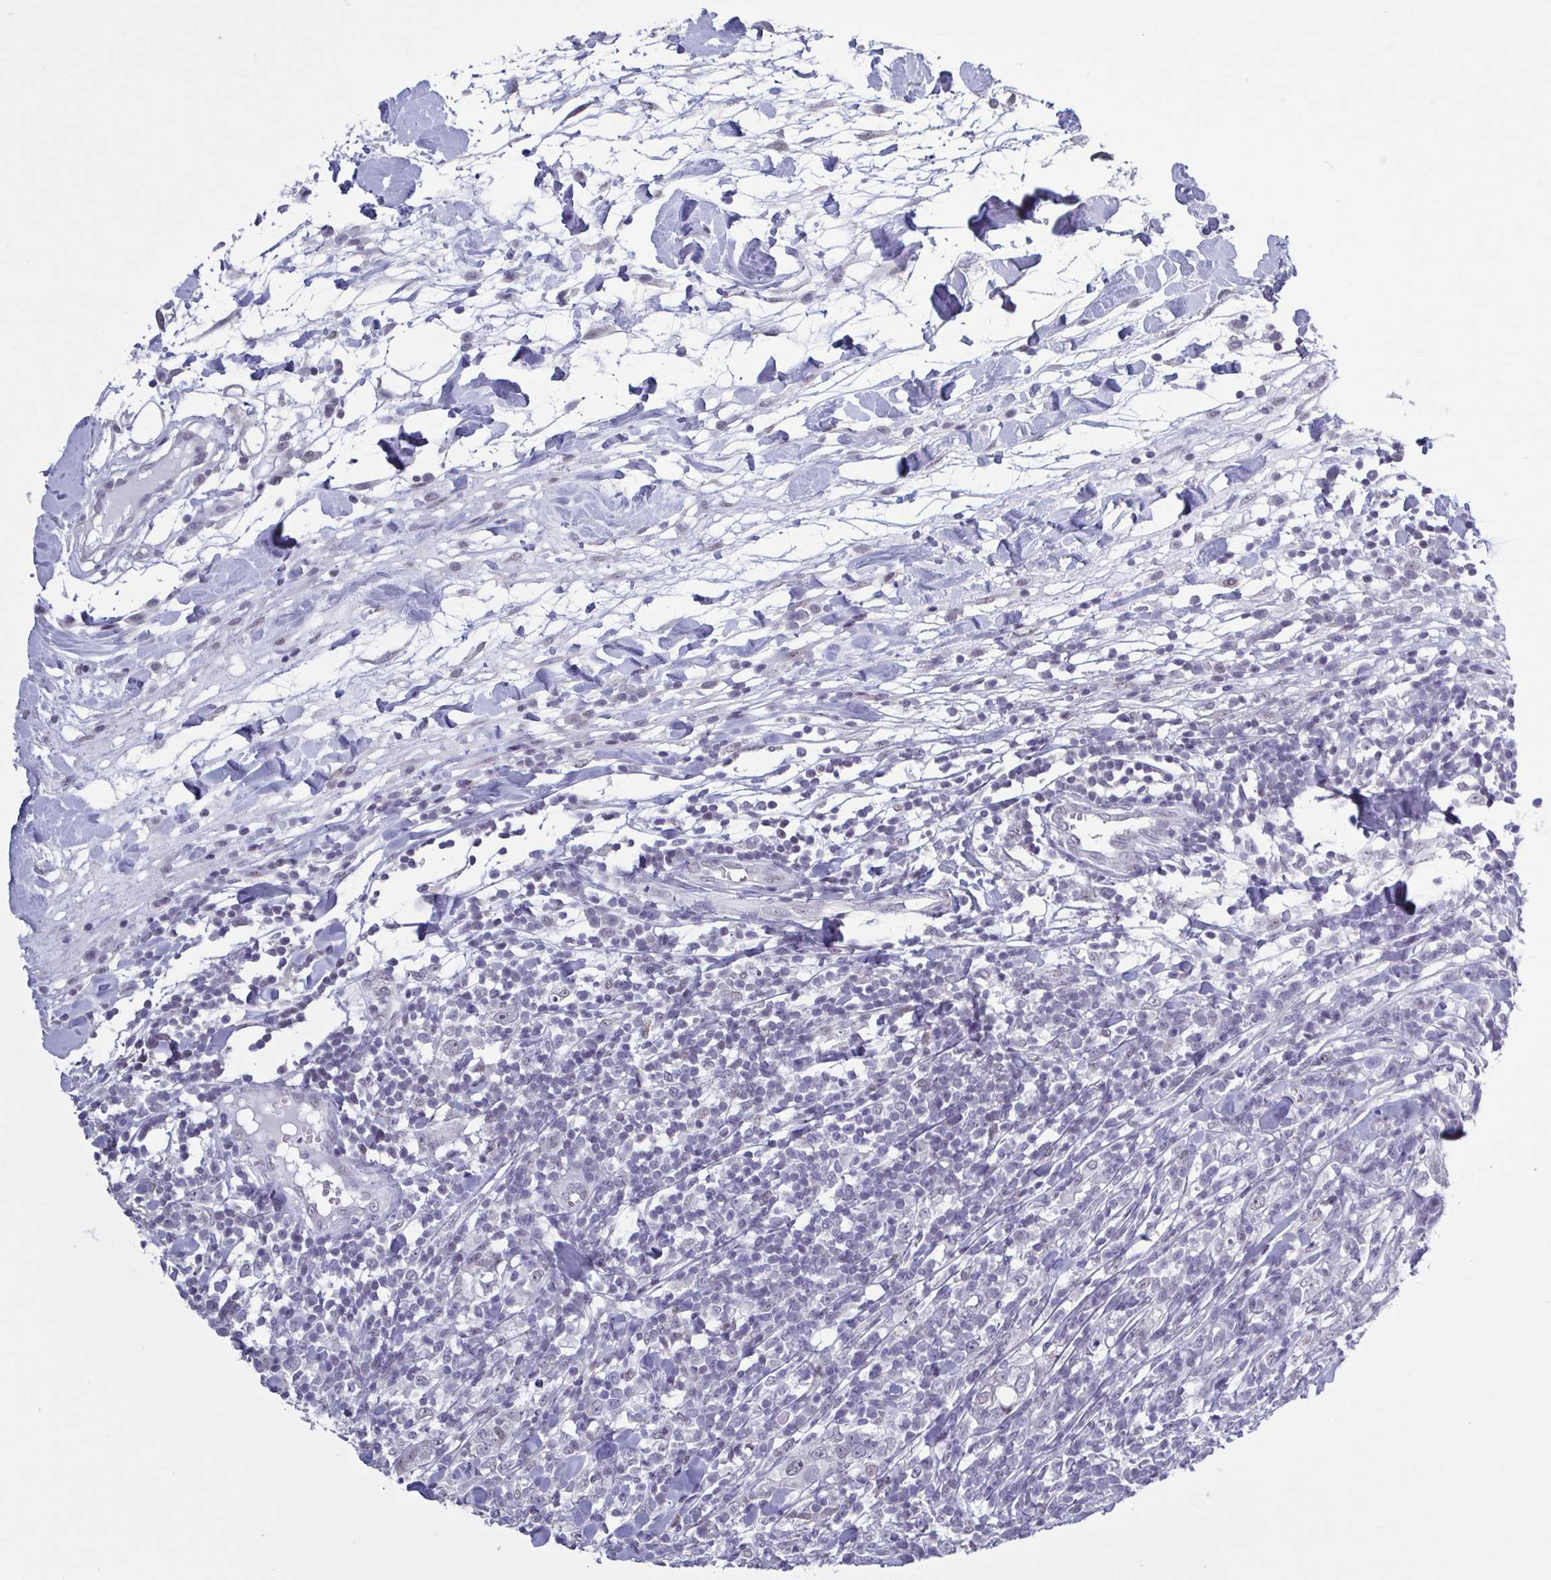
{"staining": {"intensity": "negative", "quantity": "none", "location": "none"}, "tissue": "breast cancer", "cell_type": "Tumor cells", "image_type": "cancer", "snomed": [{"axis": "morphology", "description": "Duct carcinoma"}, {"axis": "topography", "description": "Breast"}], "caption": "IHC of human intraductal carcinoma (breast) demonstrates no expression in tumor cells.", "gene": "TMEM92", "patient": {"sex": "female", "age": 30}}